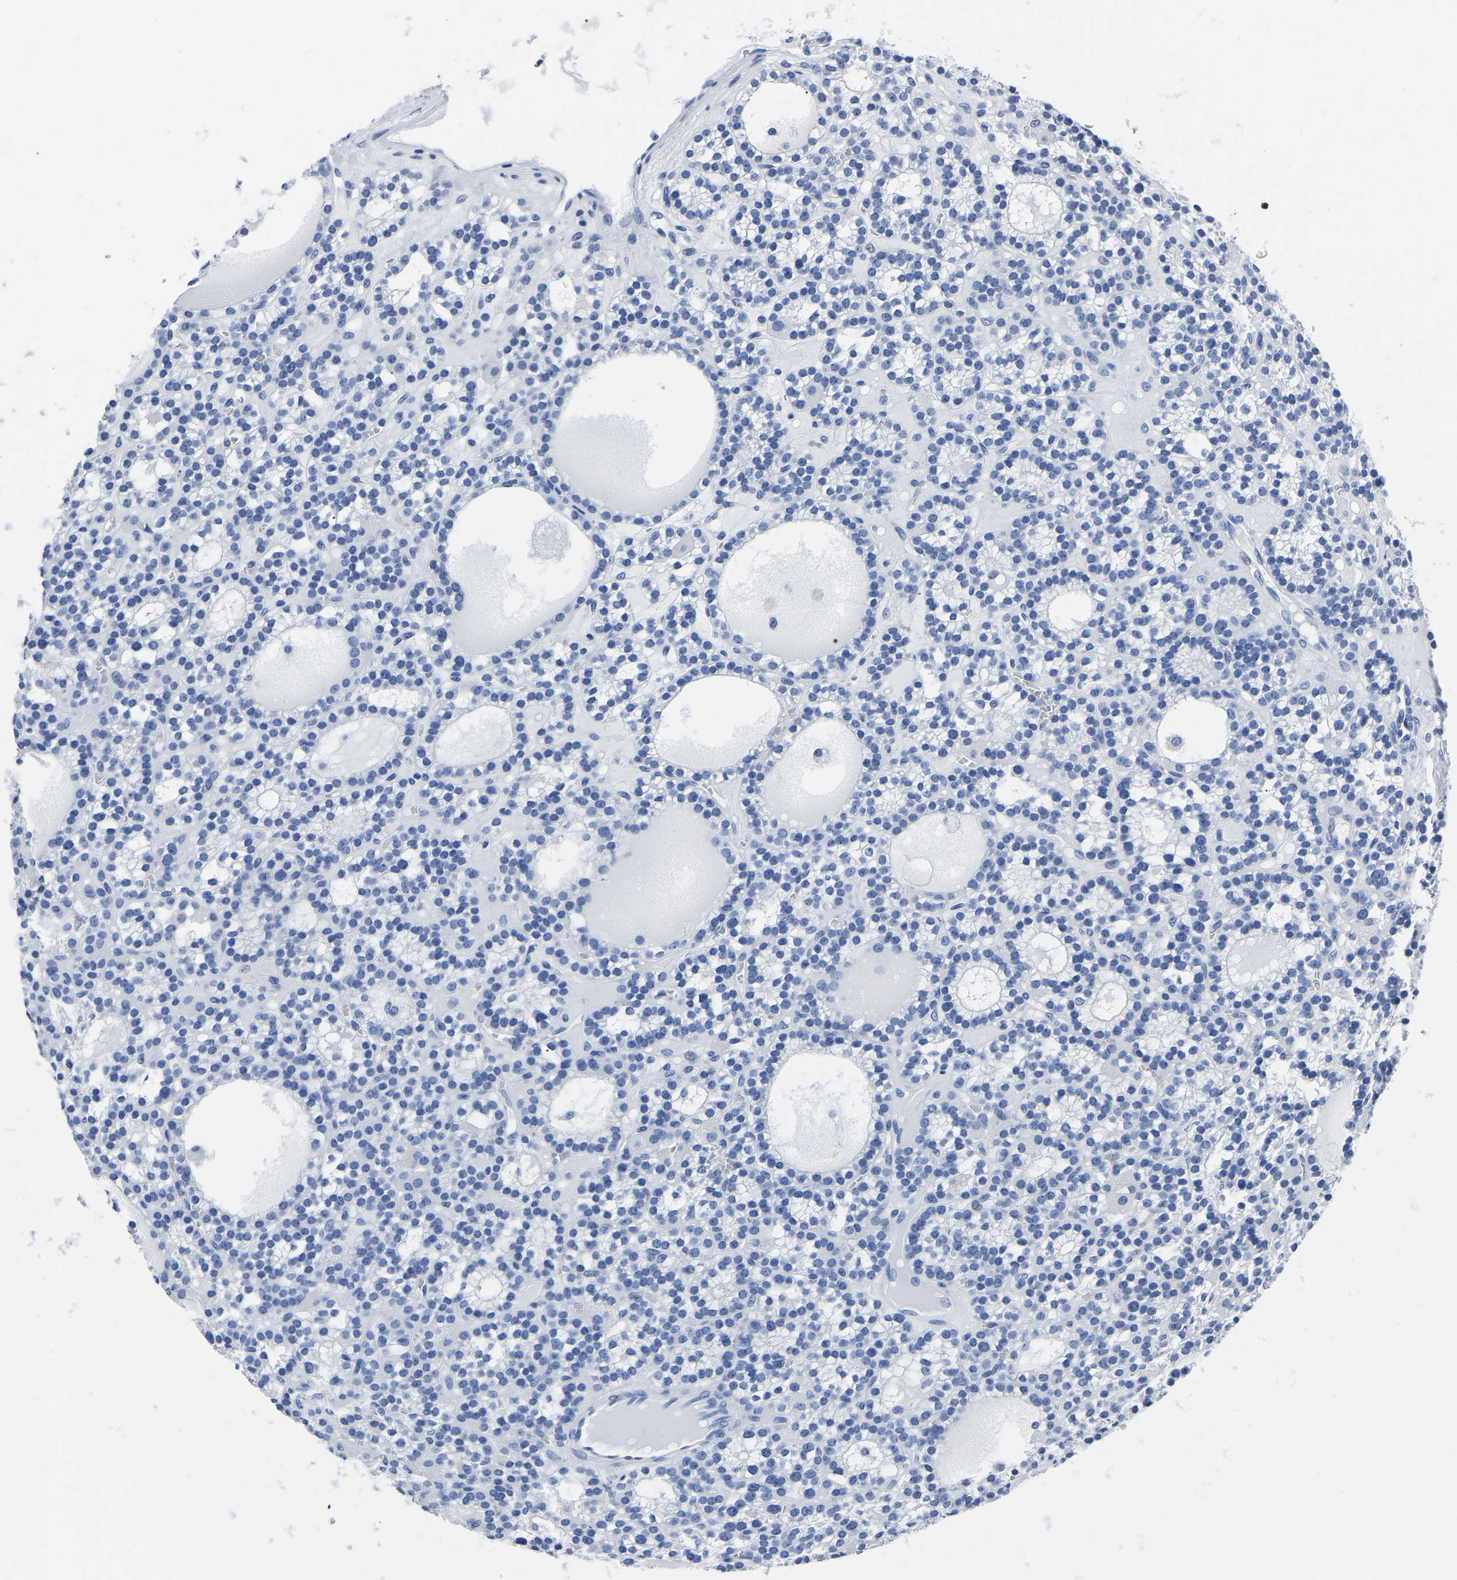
{"staining": {"intensity": "negative", "quantity": "none", "location": "none"}, "tissue": "parathyroid gland", "cell_type": "Glandular cells", "image_type": "normal", "snomed": [{"axis": "morphology", "description": "Normal tissue, NOS"}, {"axis": "morphology", "description": "Adenoma, NOS"}, {"axis": "topography", "description": "Parathyroid gland"}], "caption": "Parathyroid gland was stained to show a protein in brown. There is no significant expression in glandular cells. The staining was performed using DAB to visualize the protein expression in brown, while the nuclei were stained in blue with hematoxylin (Magnification: 20x).", "gene": "IMPG2", "patient": {"sex": "female", "age": 58}}